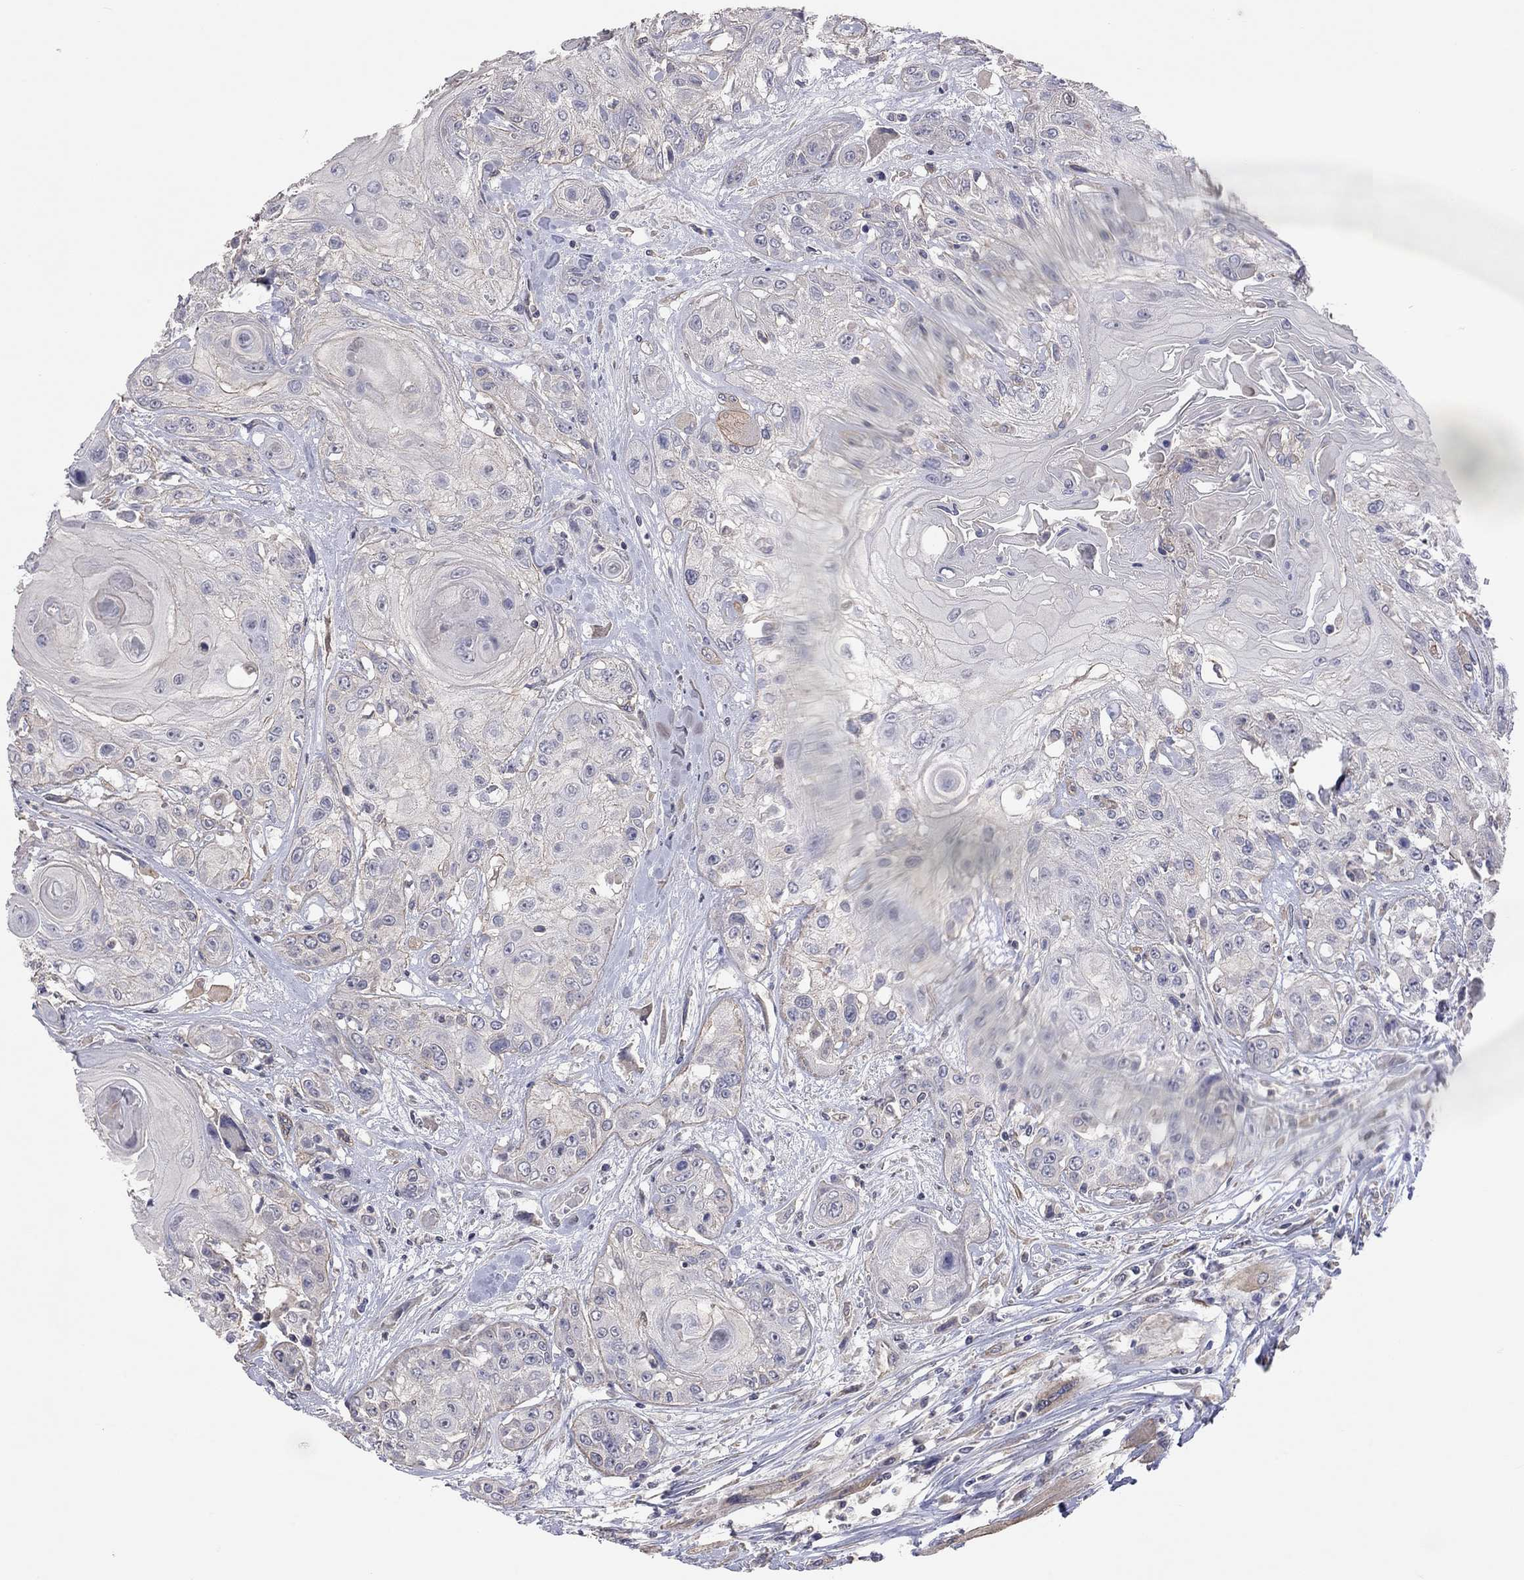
{"staining": {"intensity": "negative", "quantity": "none", "location": "none"}, "tissue": "head and neck cancer", "cell_type": "Tumor cells", "image_type": "cancer", "snomed": [{"axis": "morphology", "description": "Squamous cell carcinoma, NOS"}, {"axis": "topography", "description": "Head-Neck"}], "caption": "IHC micrograph of neoplastic tissue: head and neck cancer (squamous cell carcinoma) stained with DAB (3,3'-diaminobenzidine) shows no significant protein staining in tumor cells. (Brightfield microscopy of DAB immunohistochemistry (IHC) at high magnification).", "gene": "KCNB1", "patient": {"sex": "female", "age": 59}}